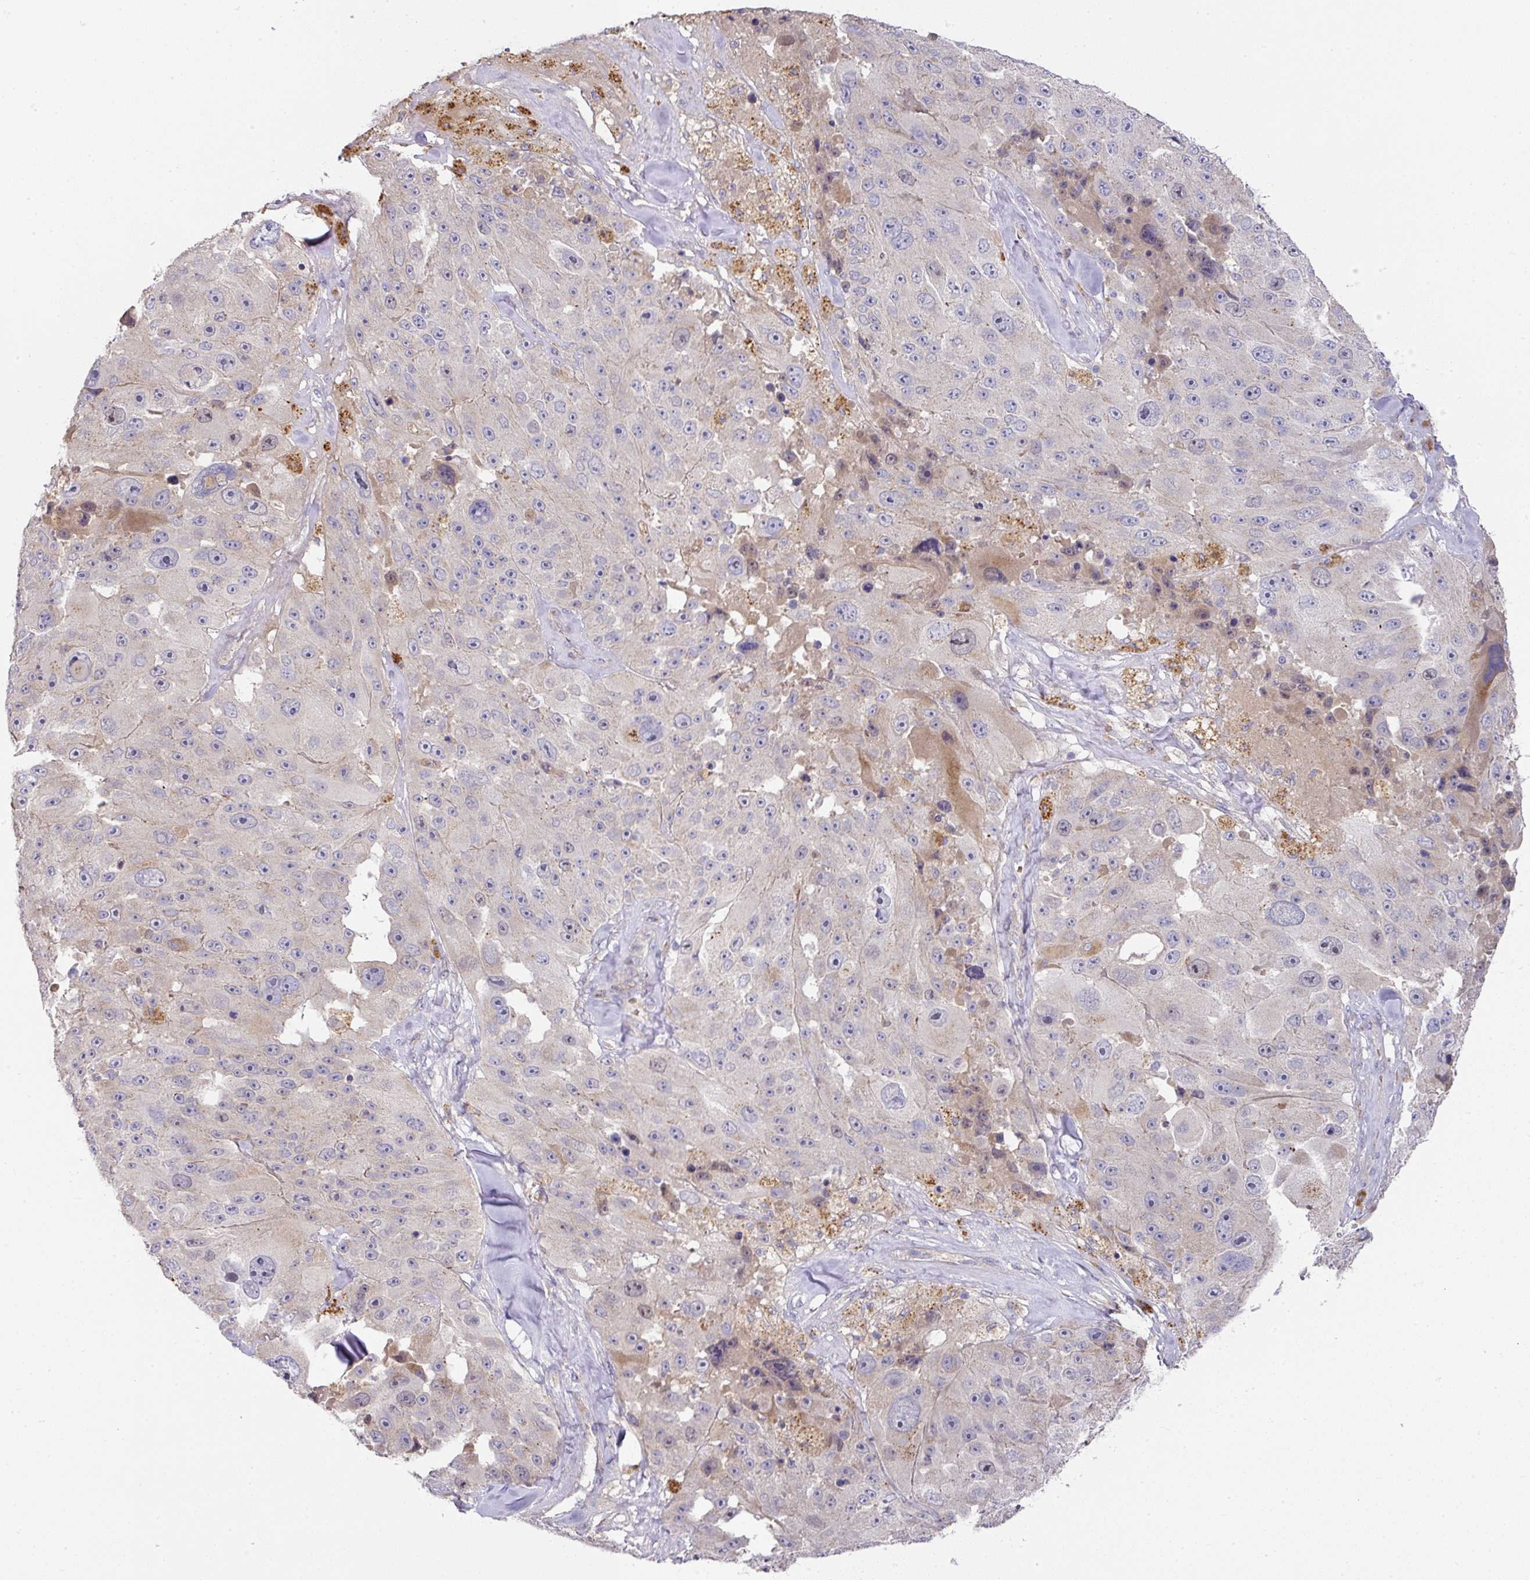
{"staining": {"intensity": "weak", "quantity": "<25%", "location": "cytoplasmic/membranous"}, "tissue": "melanoma", "cell_type": "Tumor cells", "image_type": "cancer", "snomed": [{"axis": "morphology", "description": "Malignant melanoma, Metastatic site"}, {"axis": "topography", "description": "Lymph node"}], "caption": "Immunohistochemistry of human melanoma reveals no positivity in tumor cells.", "gene": "TARM1", "patient": {"sex": "male", "age": 62}}